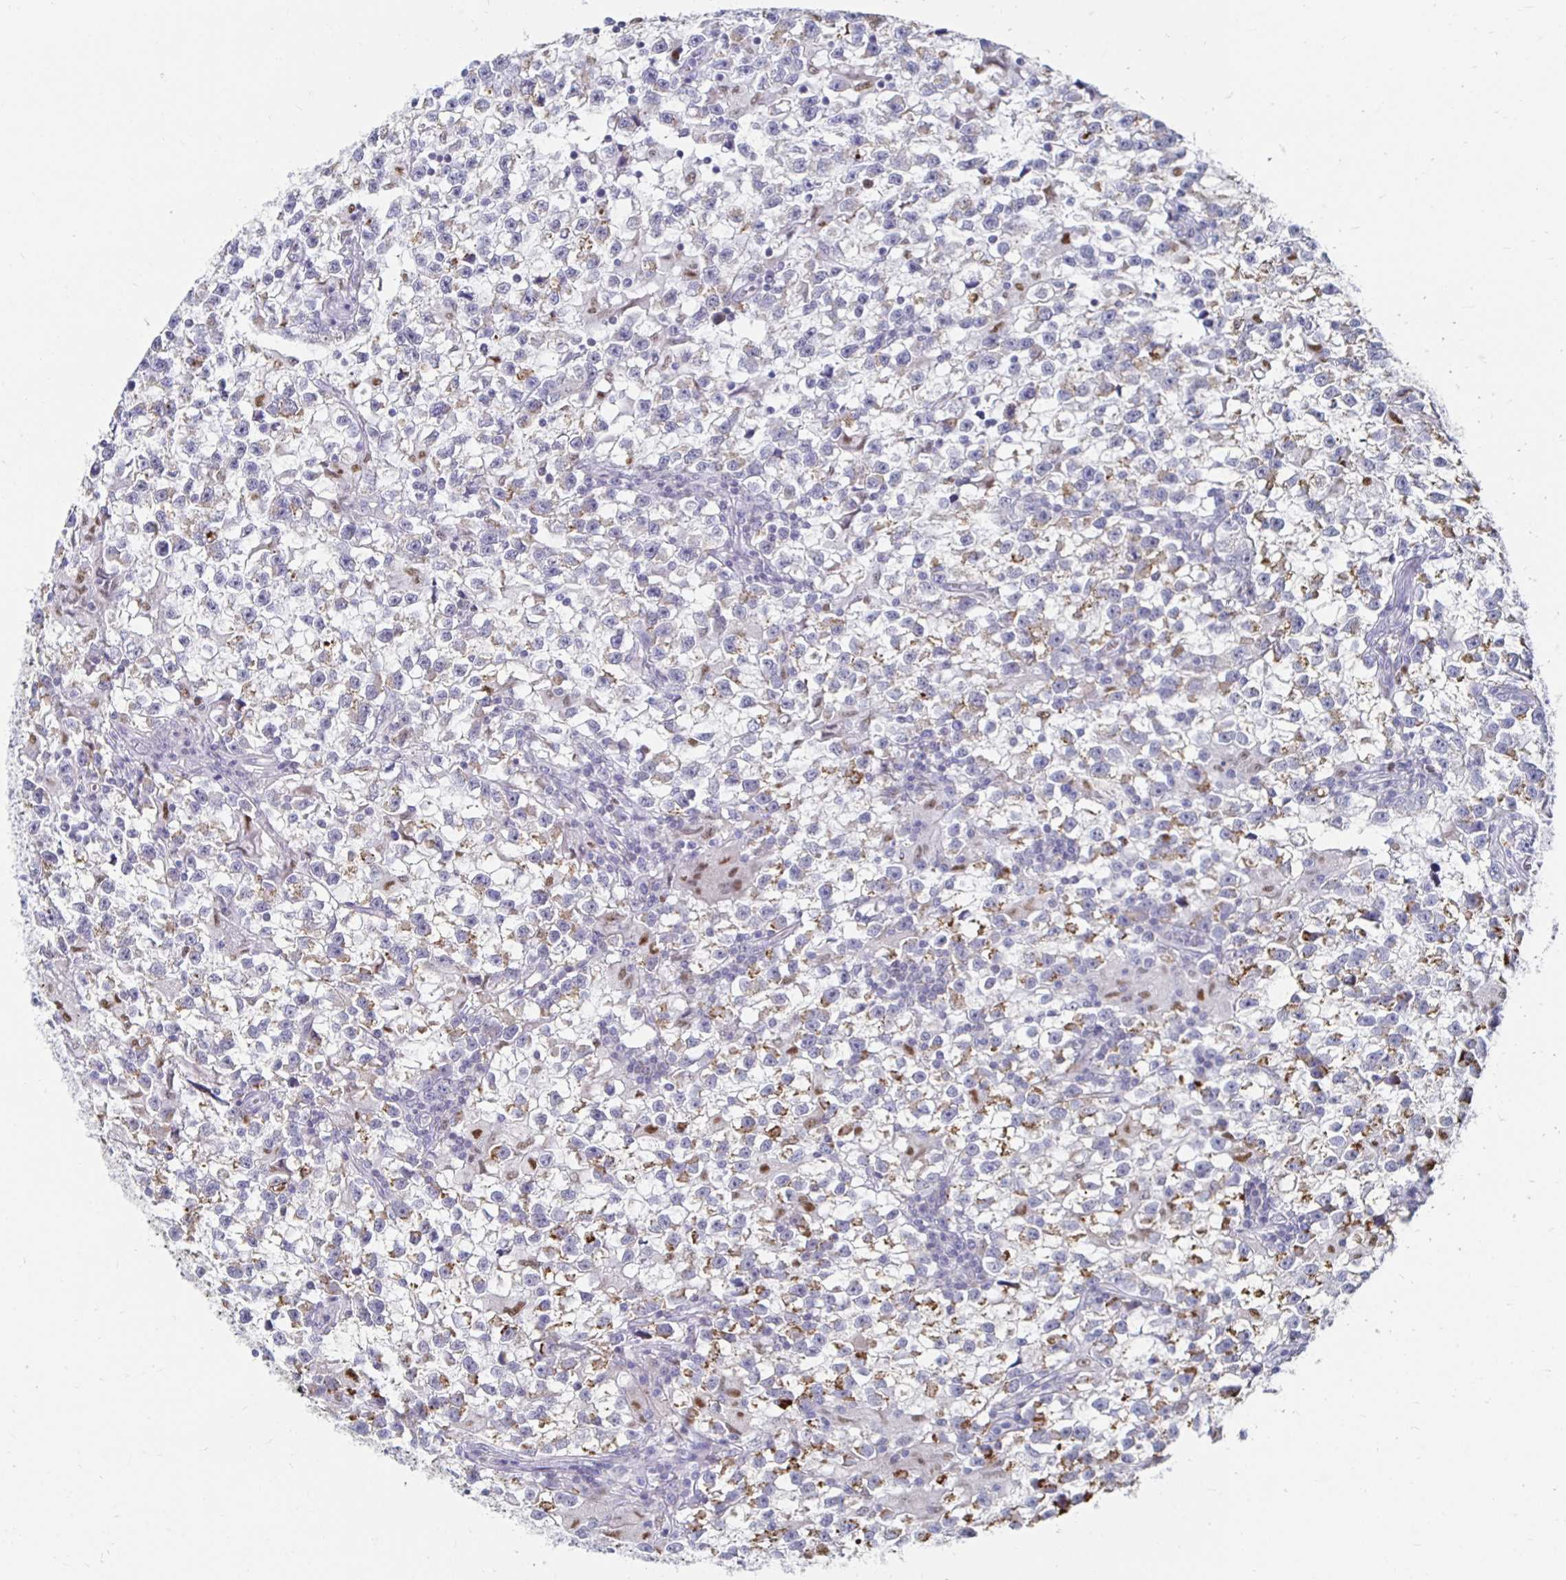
{"staining": {"intensity": "moderate", "quantity": "<25%", "location": "cytoplasmic/membranous"}, "tissue": "testis cancer", "cell_type": "Tumor cells", "image_type": "cancer", "snomed": [{"axis": "morphology", "description": "Seminoma, NOS"}, {"axis": "topography", "description": "Testis"}], "caption": "About <25% of tumor cells in human seminoma (testis) reveal moderate cytoplasmic/membranous protein expression as visualized by brown immunohistochemical staining.", "gene": "NOCT", "patient": {"sex": "male", "age": 31}}